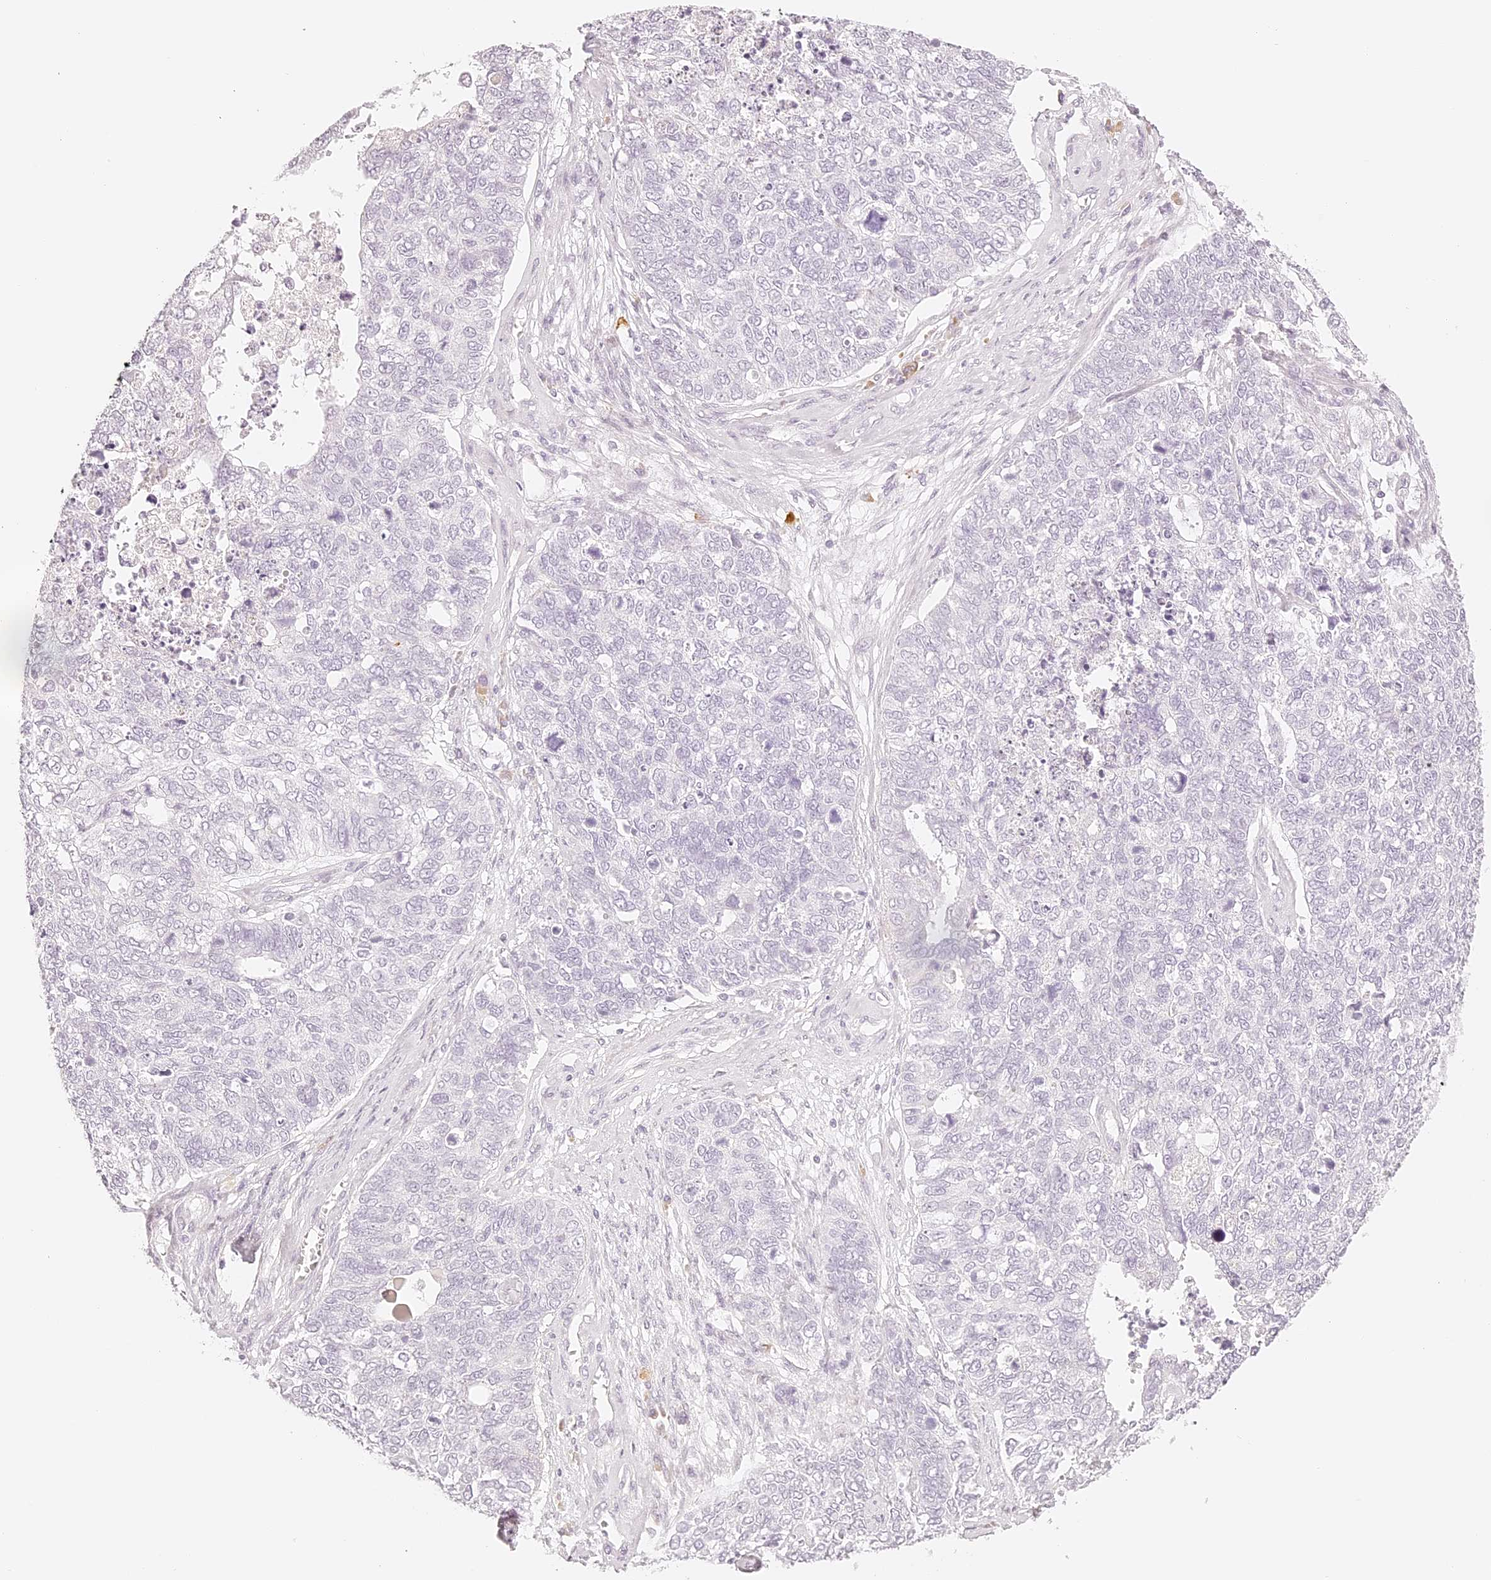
{"staining": {"intensity": "negative", "quantity": "none", "location": "none"}, "tissue": "cervical cancer", "cell_type": "Tumor cells", "image_type": "cancer", "snomed": [{"axis": "morphology", "description": "Squamous cell carcinoma, NOS"}, {"axis": "topography", "description": "Cervix"}], "caption": "DAB (3,3'-diaminobenzidine) immunohistochemical staining of human cervical cancer (squamous cell carcinoma) exhibits no significant staining in tumor cells.", "gene": "TRIM45", "patient": {"sex": "female", "age": 63}}